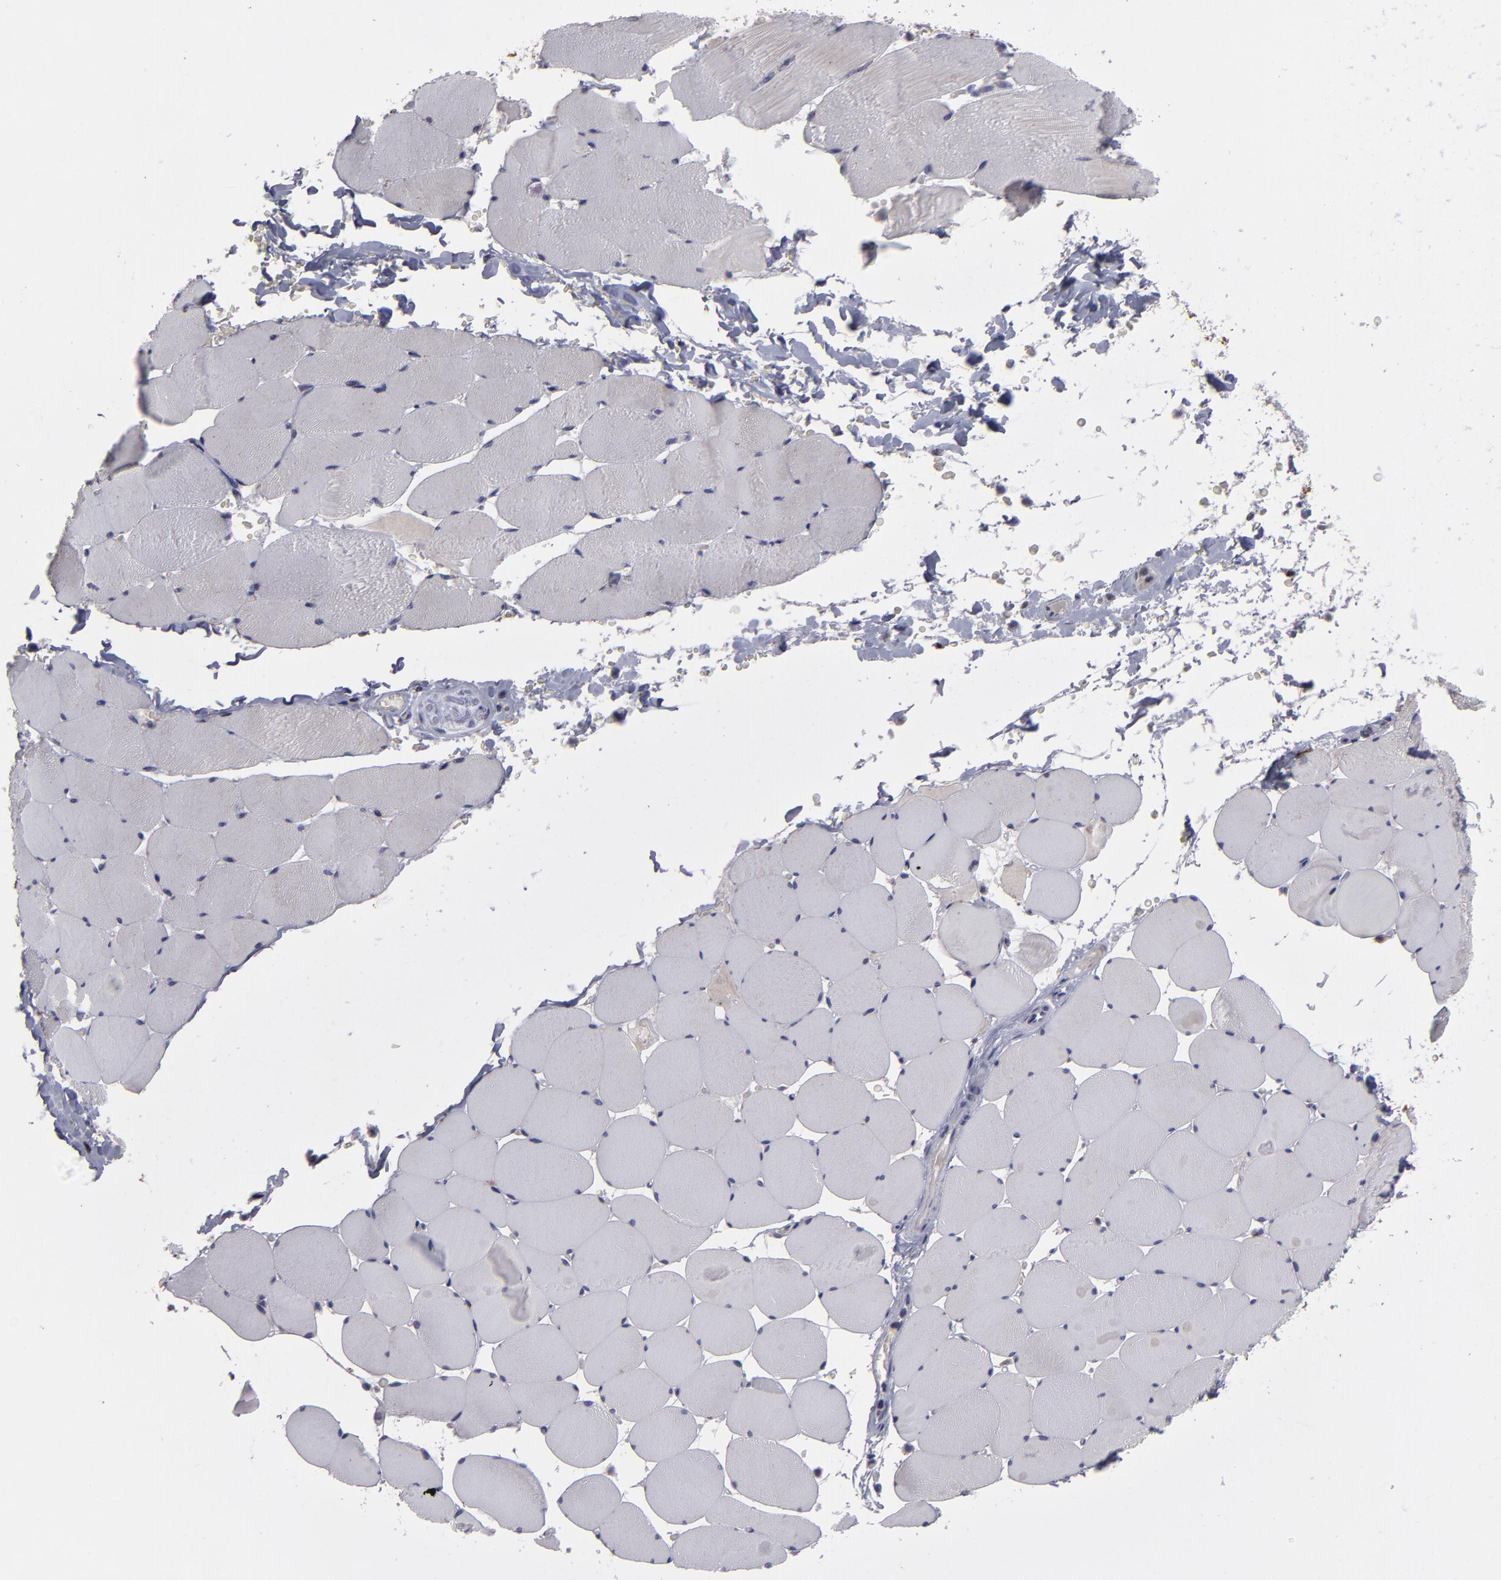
{"staining": {"intensity": "weak", "quantity": "25%-75%", "location": "cytoplasmic/membranous"}, "tissue": "skeletal muscle", "cell_type": "Myocytes", "image_type": "normal", "snomed": [{"axis": "morphology", "description": "Normal tissue, NOS"}, {"axis": "topography", "description": "Skeletal muscle"}], "caption": "Immunohistochemical staining of normal human skeletal muscle demonstrates 25%-75% levels of weak cytoplasmic/membranous protein expression in approximately 25%-75% of myocytes.", "gene": "IL12A", "patient": {"sex": "male", "age": 62}}